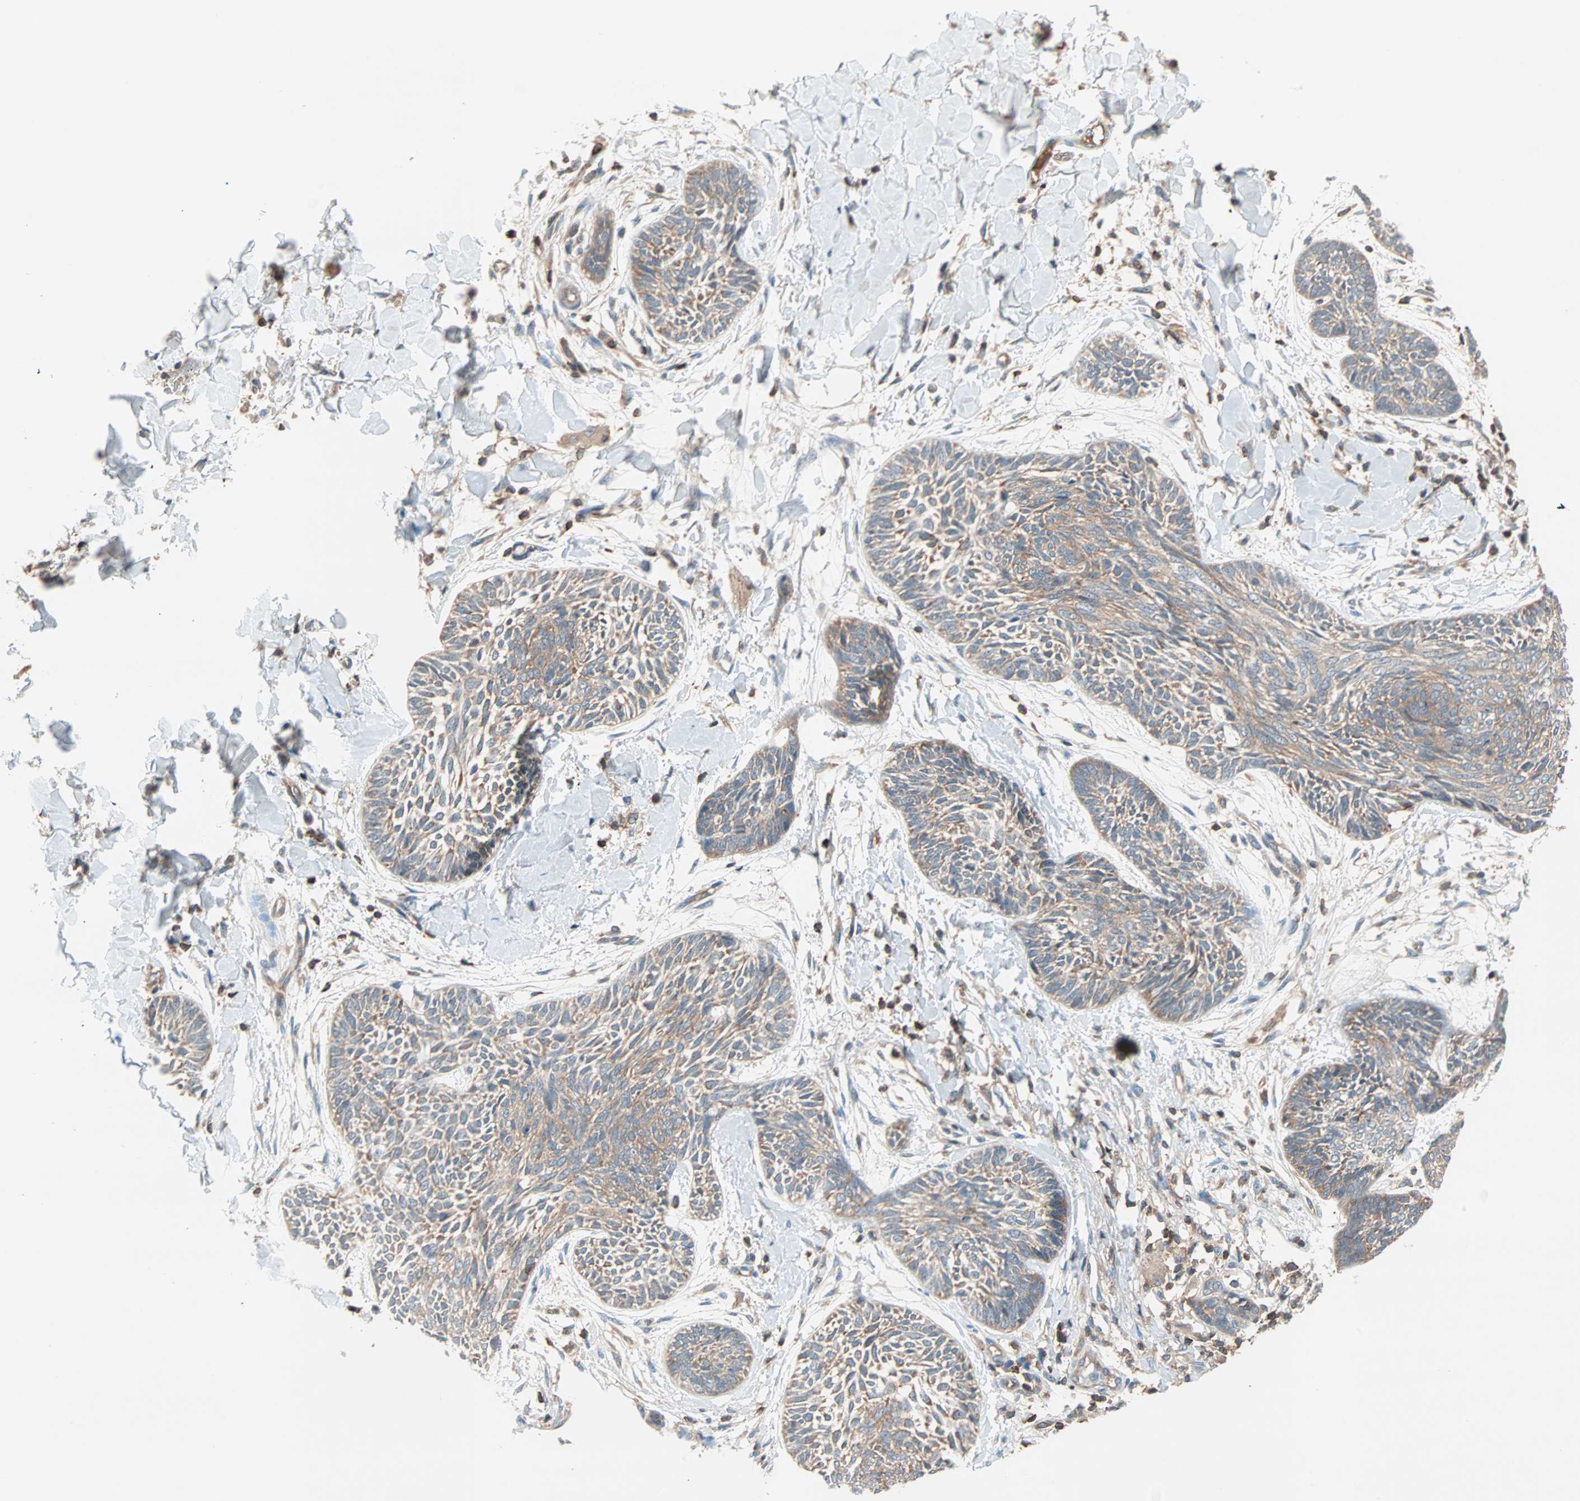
{"staining": {"intensity": "moderate", "quantity": ">75%", "location": "cytoplasmic/membranous"}, "tissue": "skin cancer", "cell_type": "Tumor cells", "image_type": "cancer", "snomed": [{"axis": "morphology", "description": "Papilloma, NOS"}, {"axis": "morphology", "description": "Basal cell carcinoma"}, {"axis": "topography", "description": "Skin"}], "caption": "Protein staining exhibits moderate cytoplasmic/membranous expression in about >75% of tumor cells in basal cell carcinoma (skin).", "gene": "TEC", "patient": {"sex": "male", "age": 87}}